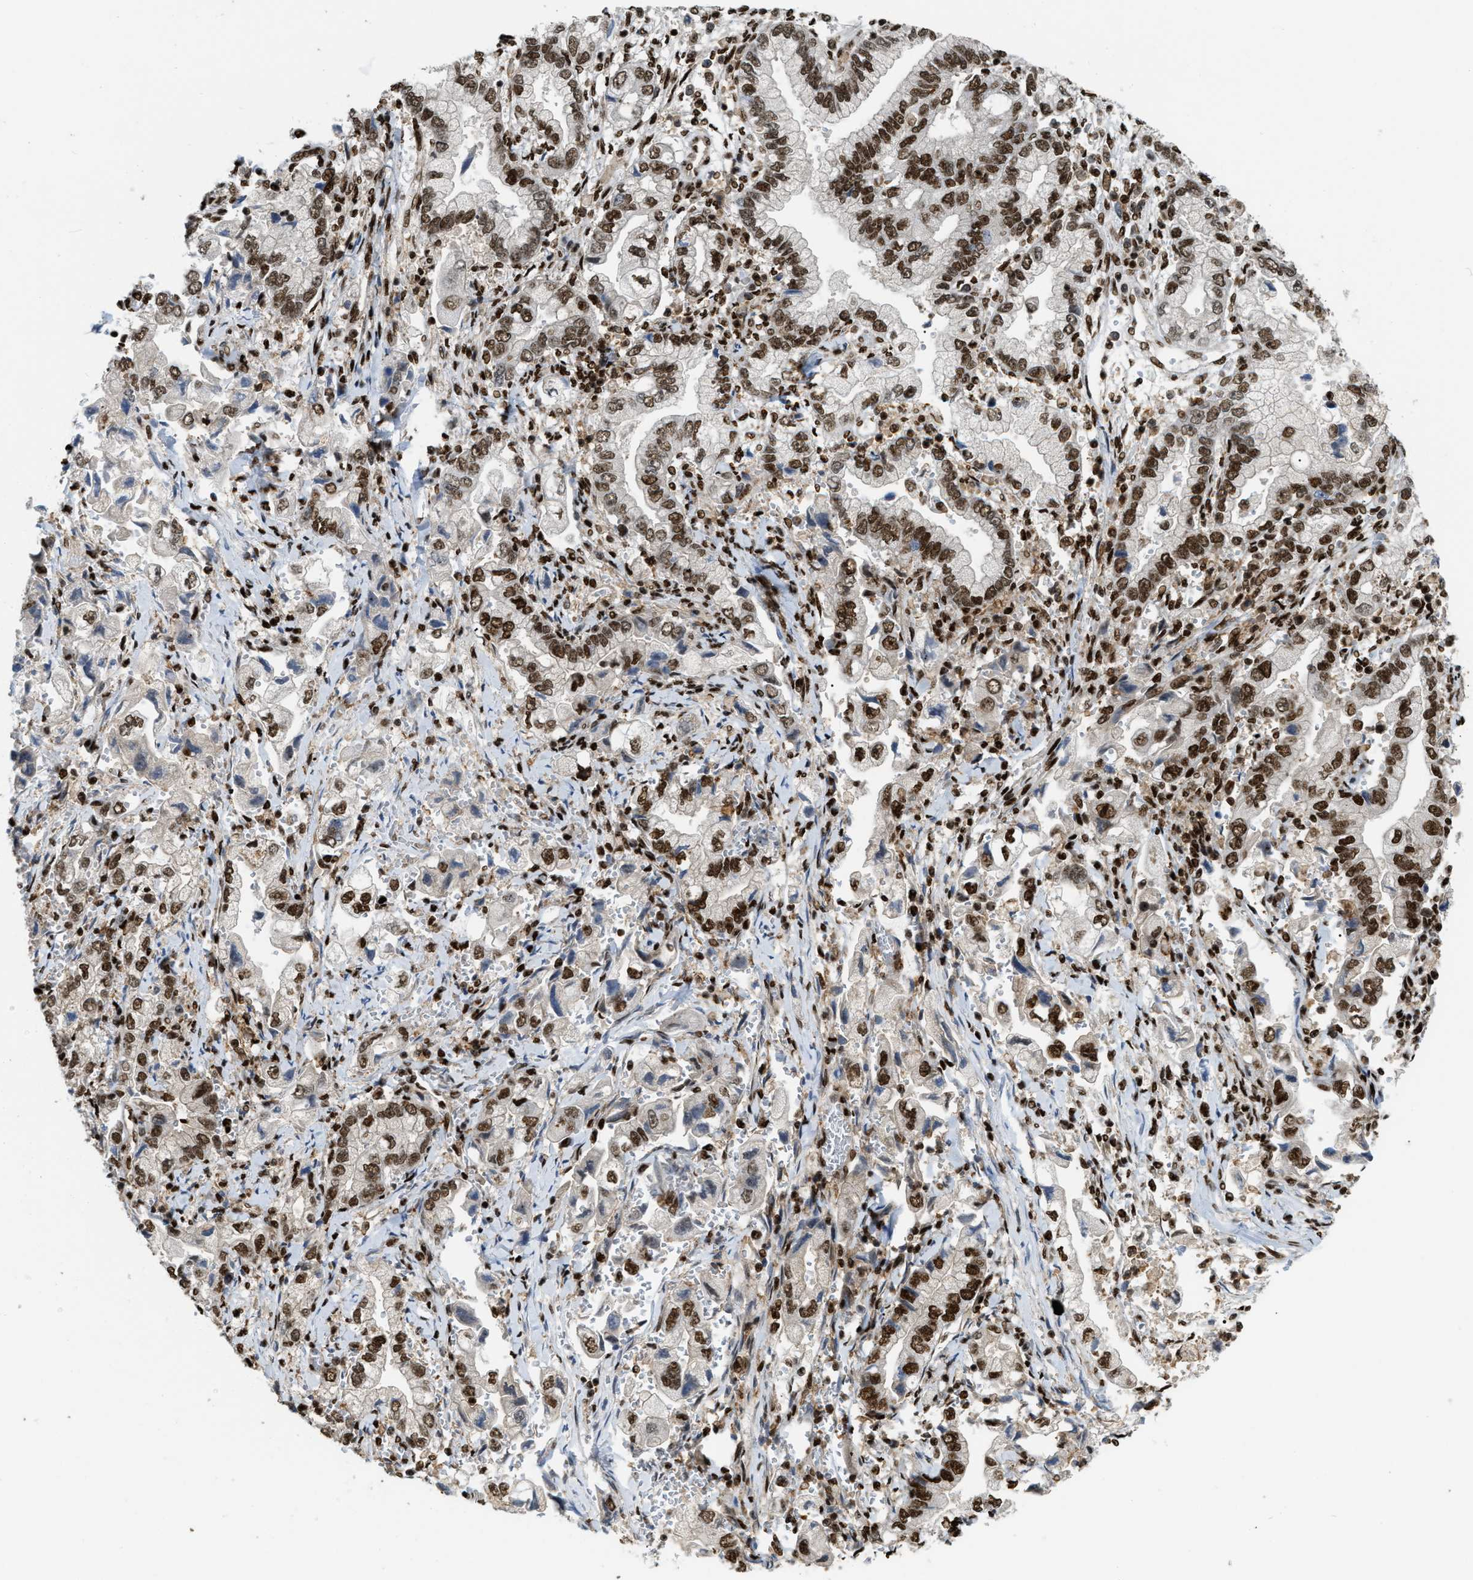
{"staining": {"intensity": "moderate", "quantity": ">75%", "location": "nuclear"}, "tissue": "stomach cancer", "cell_type": "Tumor cells", "image_type": "cancer", "snomed": [{"axis": "morphology", "description": "Normal tissue, NOS"}, {"axis": "morphology", "description": "Adenocarcinoma, NOS"}, {"axis": "topography", "description": "Stomach"}], "caption": "Moderate nuclear staining is identified in about >75% of tumor cells in stomach cancer.", "gene": "NUMA1", "patient": {"sex": "male", "age": 62}}